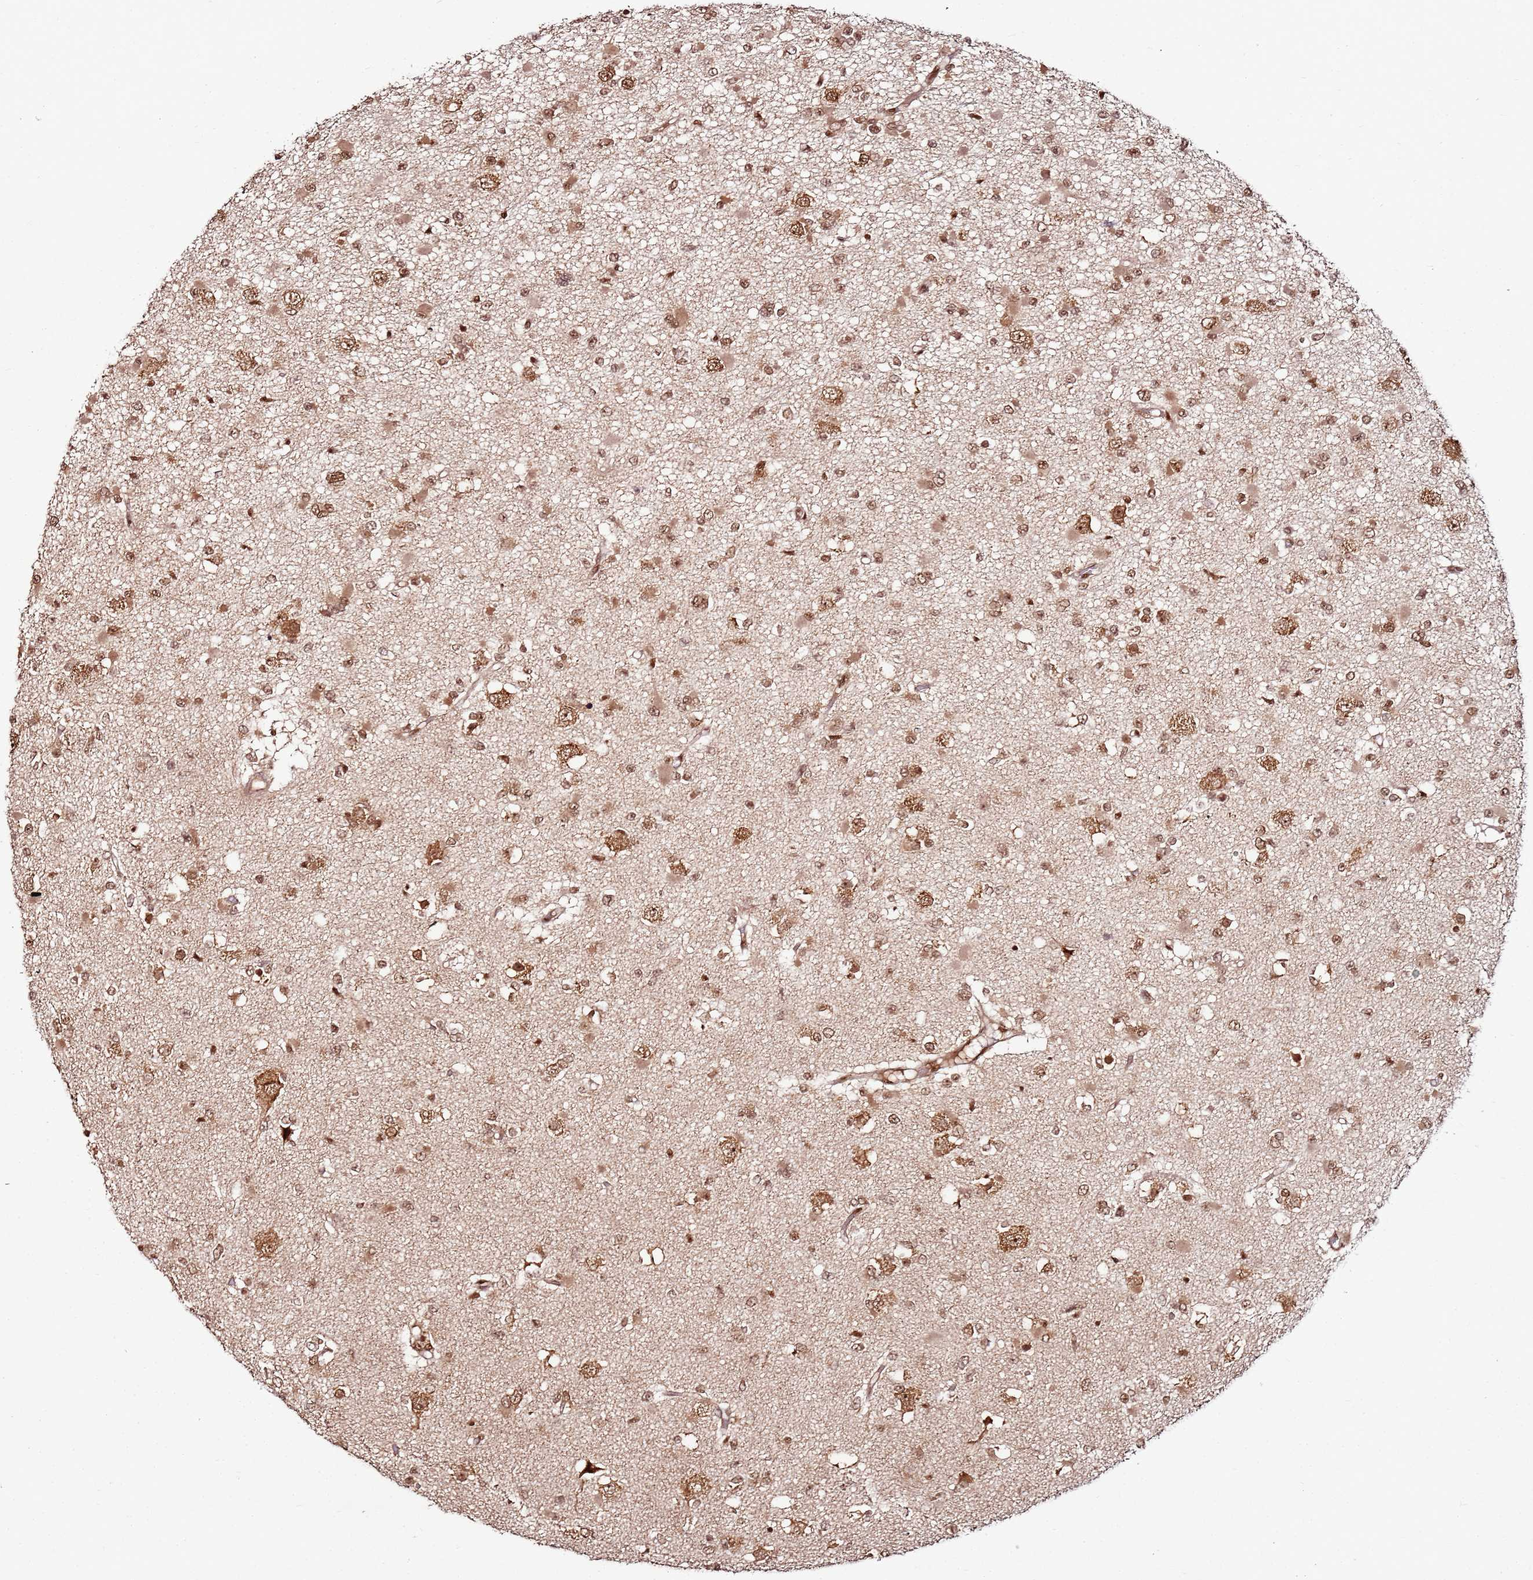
{"staining": {"intensity": "moderate", "quantity": ">75%", "location": "nuclear"}, "tissue": "glioma", "cell_type": "Tumor cells", "image_type": "cancer", "snomed": [{"axis": "morphology", "description": "Glioma, malignant, Low grade"}, {"axis": "topography", "description": "Brain"}], "caption": "Glioma tissue exhibits moderate nuclear positivity in about >75% of tumor cells The staining is performed using DAB brown chromogen to label protein expression. The nuclei are counter-stained blue using hematoxylin.", "gene": "XRN2", "patient": {"sex": "female", "age": 22}}